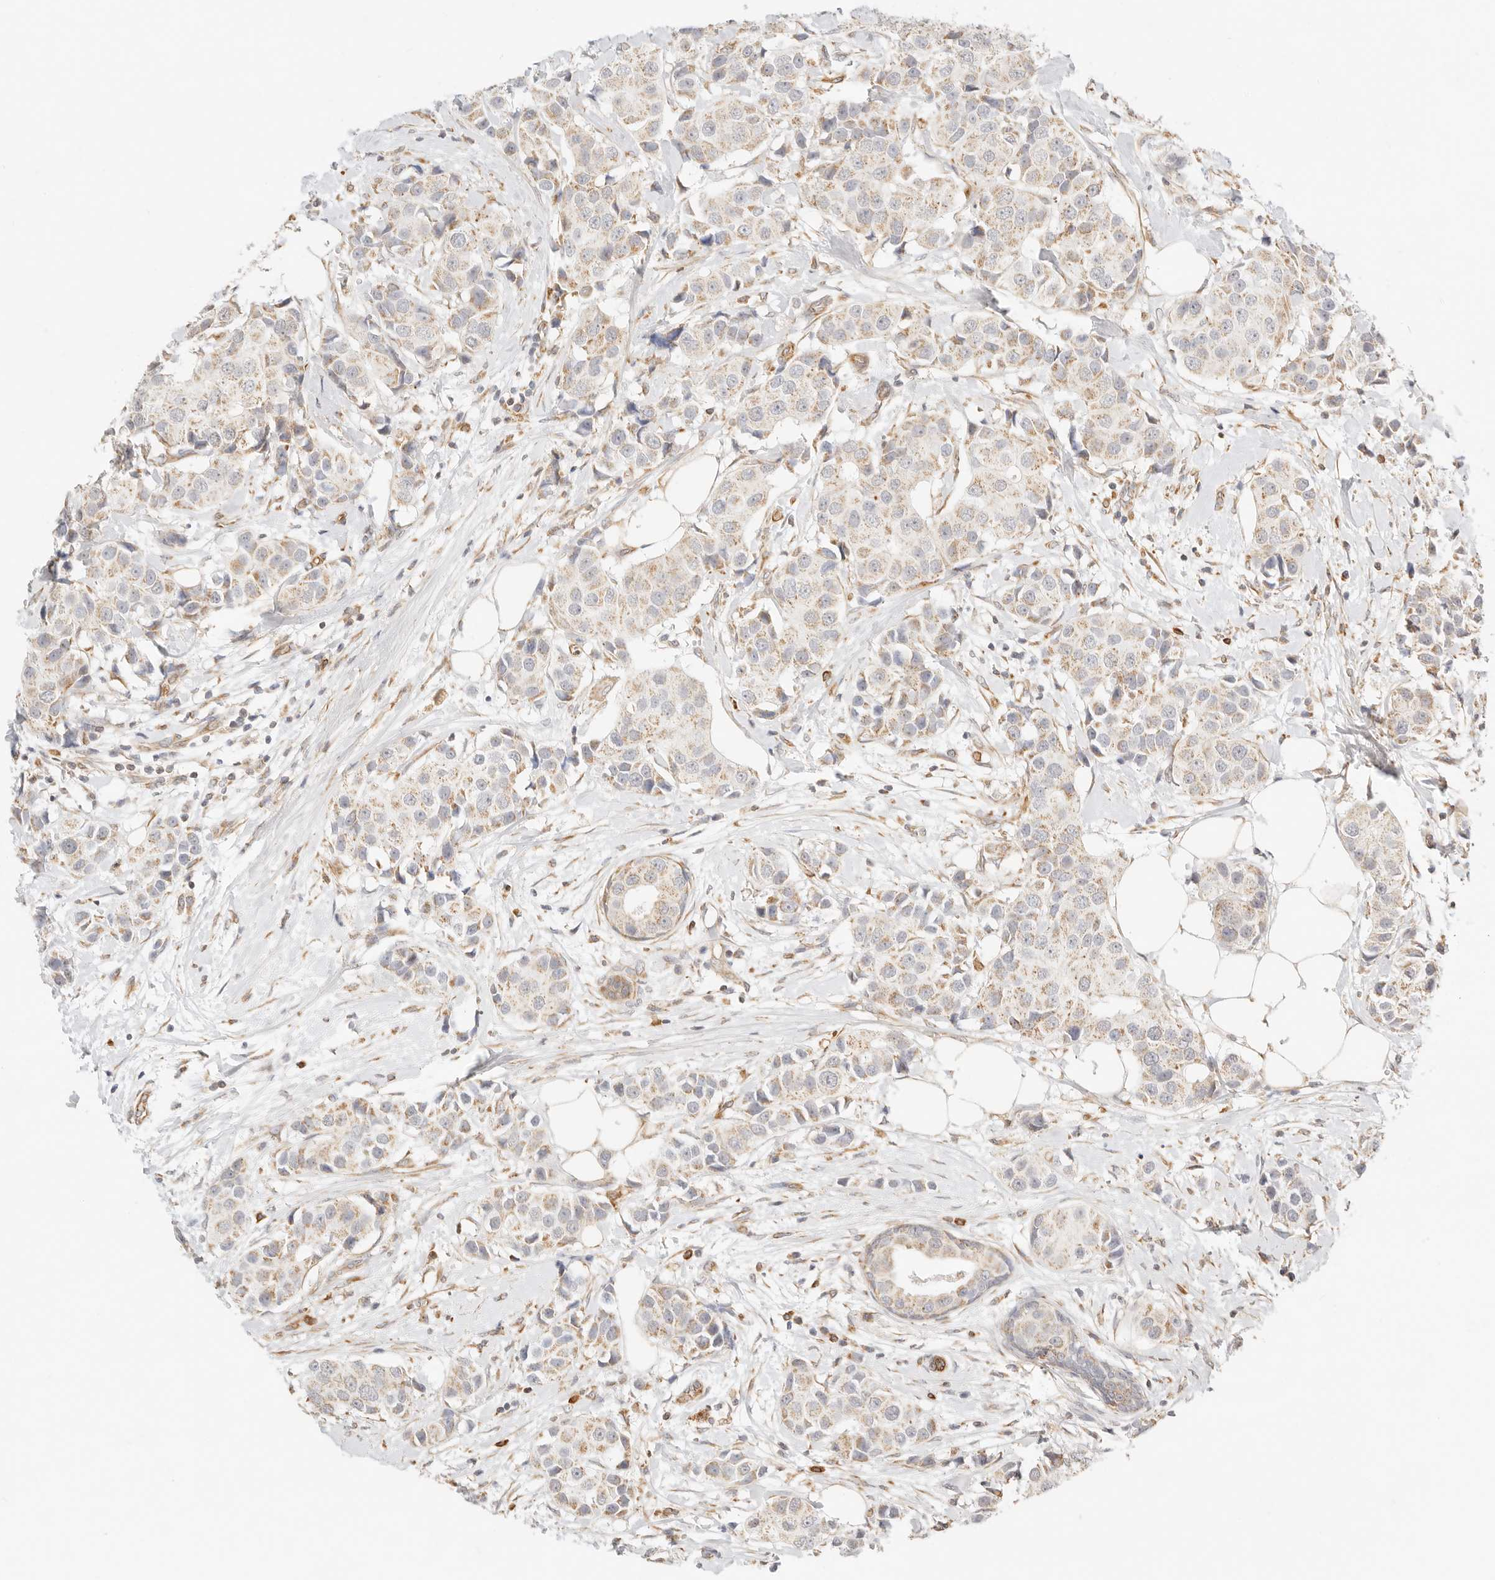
{"staining": {"intensity": "weak", "quantity": ">75%", "location": "cytoplasmic/membranous"}, "tissue": "breast cancer", "cell_type": "Tumor cells", "image_type": "cancer", "snomed": [{"axis": "morphology", "description": "Normal tissue, NOS"}, {"axis": "morphology", "description": "Duct carcinoma"}, {"axis": "topography", "description": "Breast"}], "caption": "Weak cytoplasmic/membranous expression is present in approximately >75% of tumor cells in breast cancer (intraductal carcinoma).", "gene": "ZC3H11A", "patient": {"sex": "female", "age": 39}}